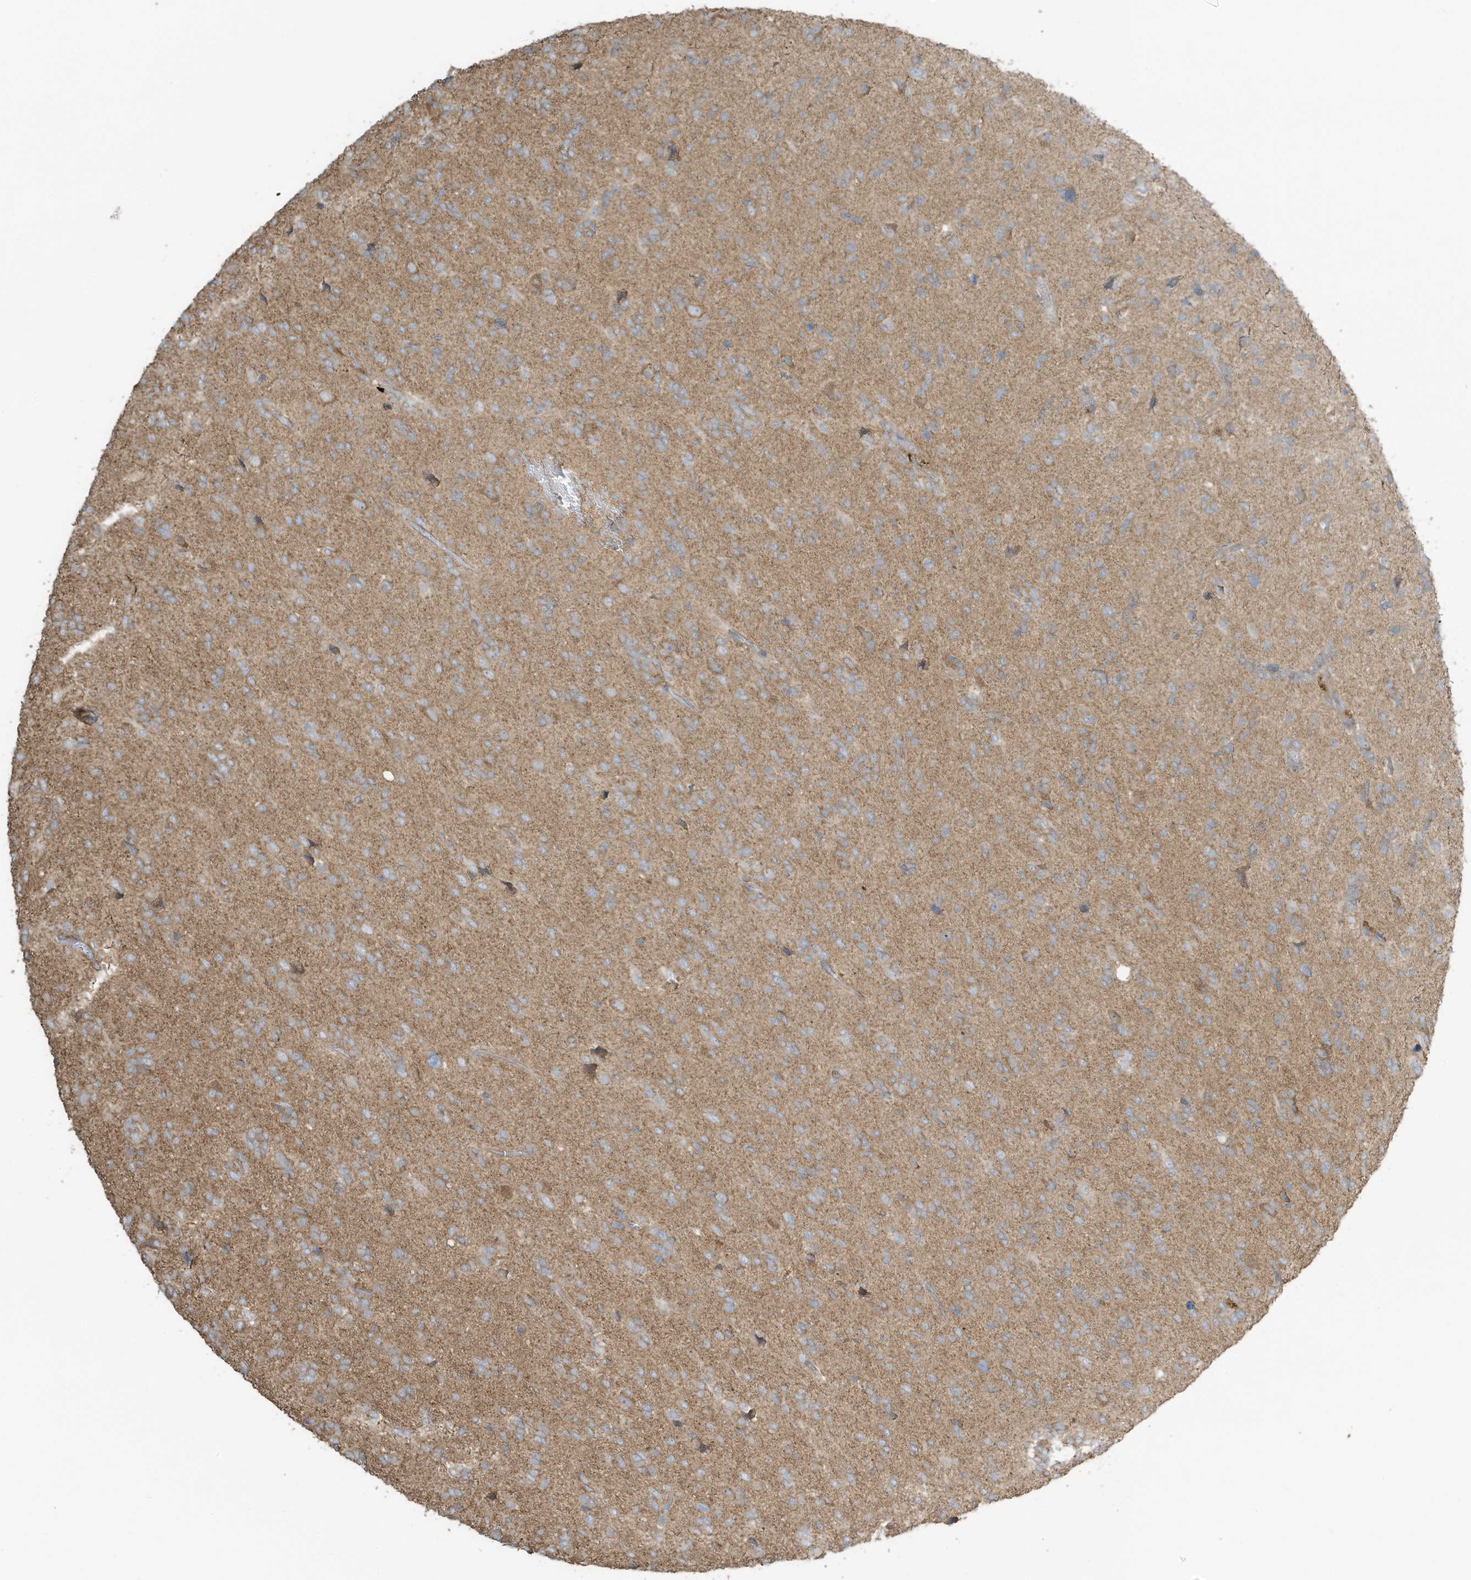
{"staining": {"intensity": "weak", "quantity": "25%-75%", "location": "cytoplasmic/membranous"}, "tissue": "glioma", "cell_type": "Tumor cells", "image_type": "cancer", "snomed": [{"axis": "morphology", "description": "Glioma, malignant, High grade"}, {"axis": "topography", "description": "Brain"}], "caption": "Human malignant high-grade glioma stained with a brown dye shows weak cytoplasmic/membranous positive expression in approximately 25%-75% of tumor cells.", "gene": "CGAS", "patient": {"sex": "female", "age": 59}}